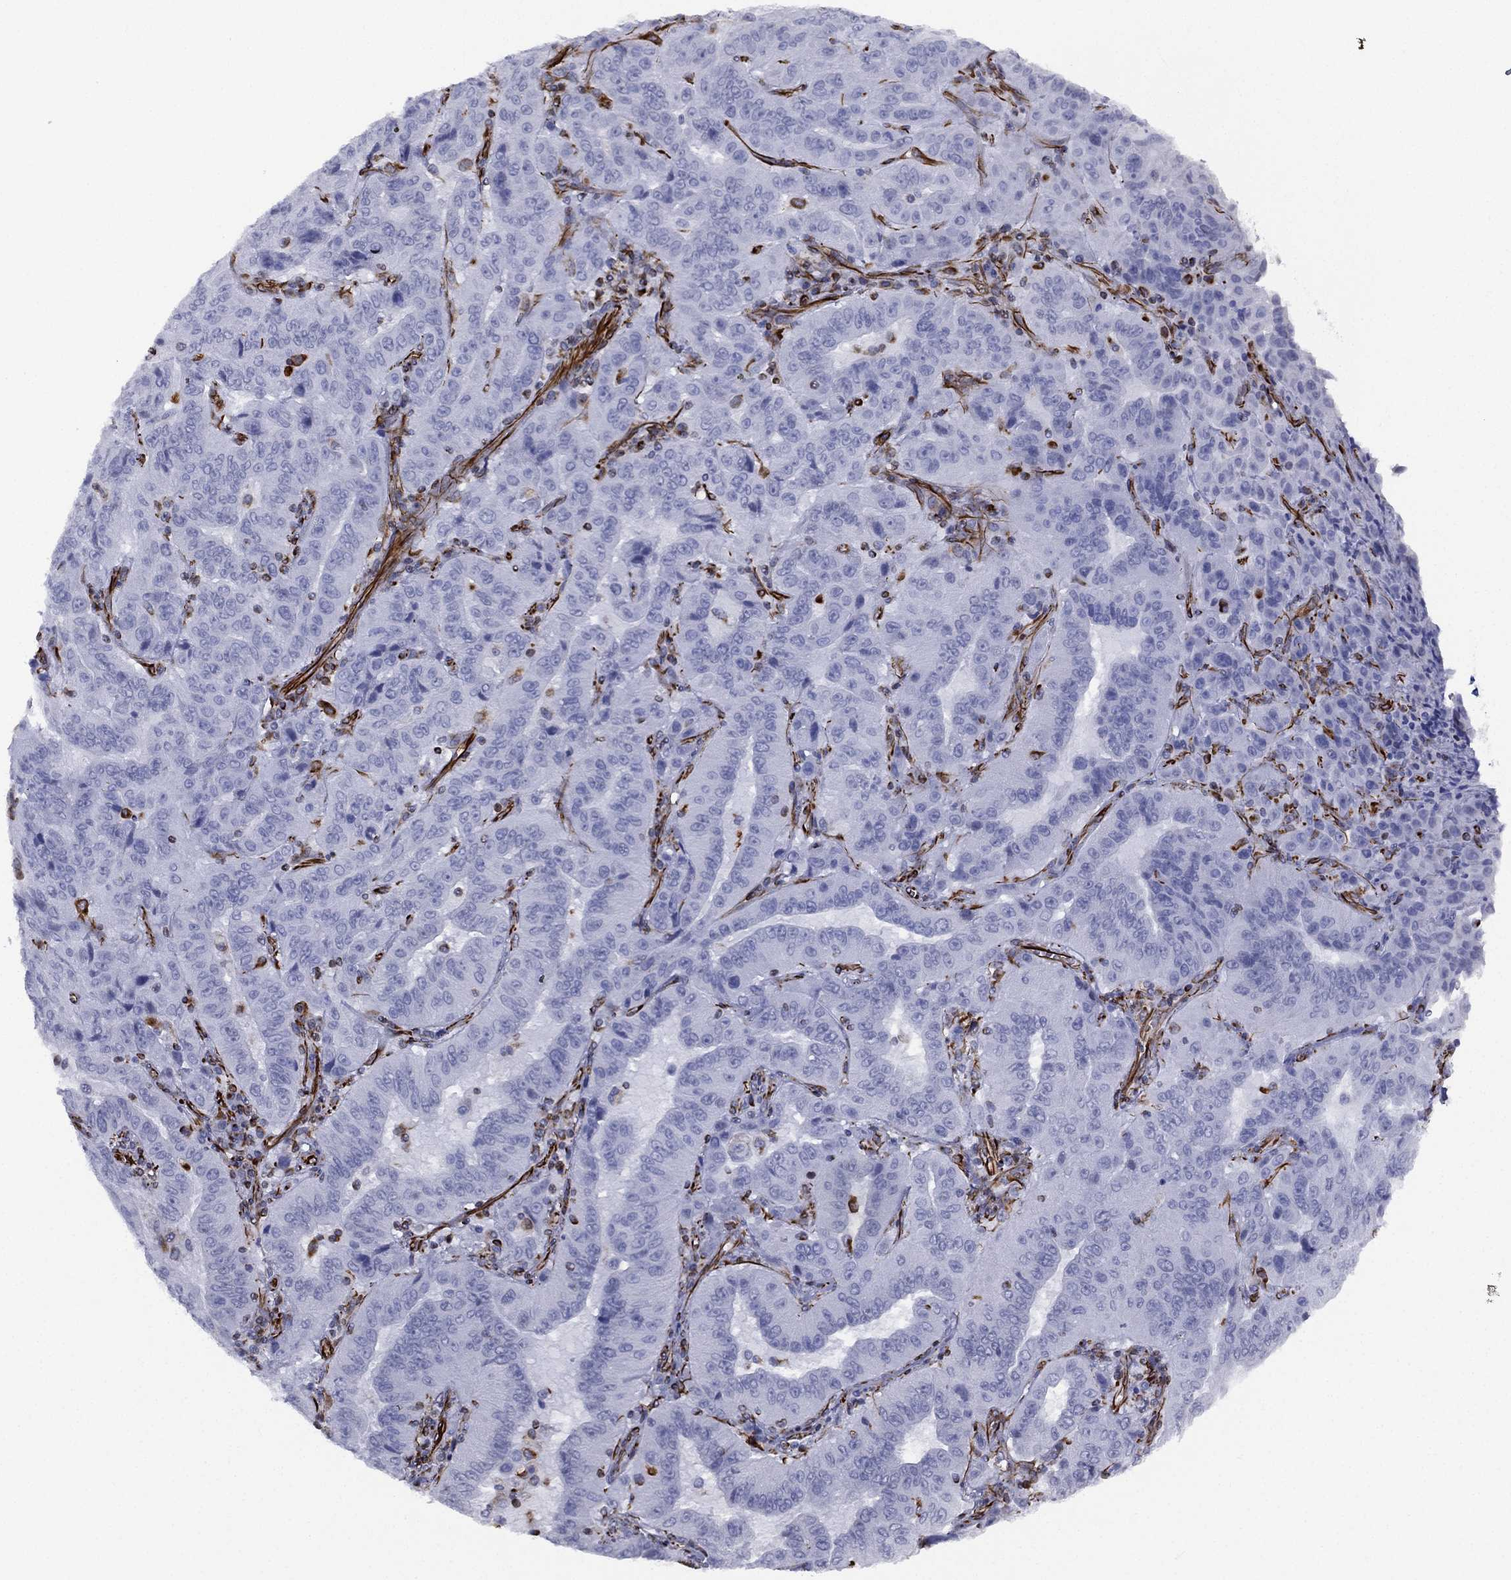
{"staining": {"intensity": "negative", "quantity": "none", "location": "none"}, "tissue": "pancreatic cancer", "cell_type": "Tumor cells", "image_type": "cancer", "snomed": [{"axis": "morphology", "description": "Adenocarcinoma, NOS"}, {"axis": "topography", "description": "Pancreas"}], "caption": "Immunohistochemistry image of pancreatic cancer stained for a protein (brown), which shows no staining in tumor cells.", "gene": "MAS1", "patient": {"sex": "male", "age": 63}}